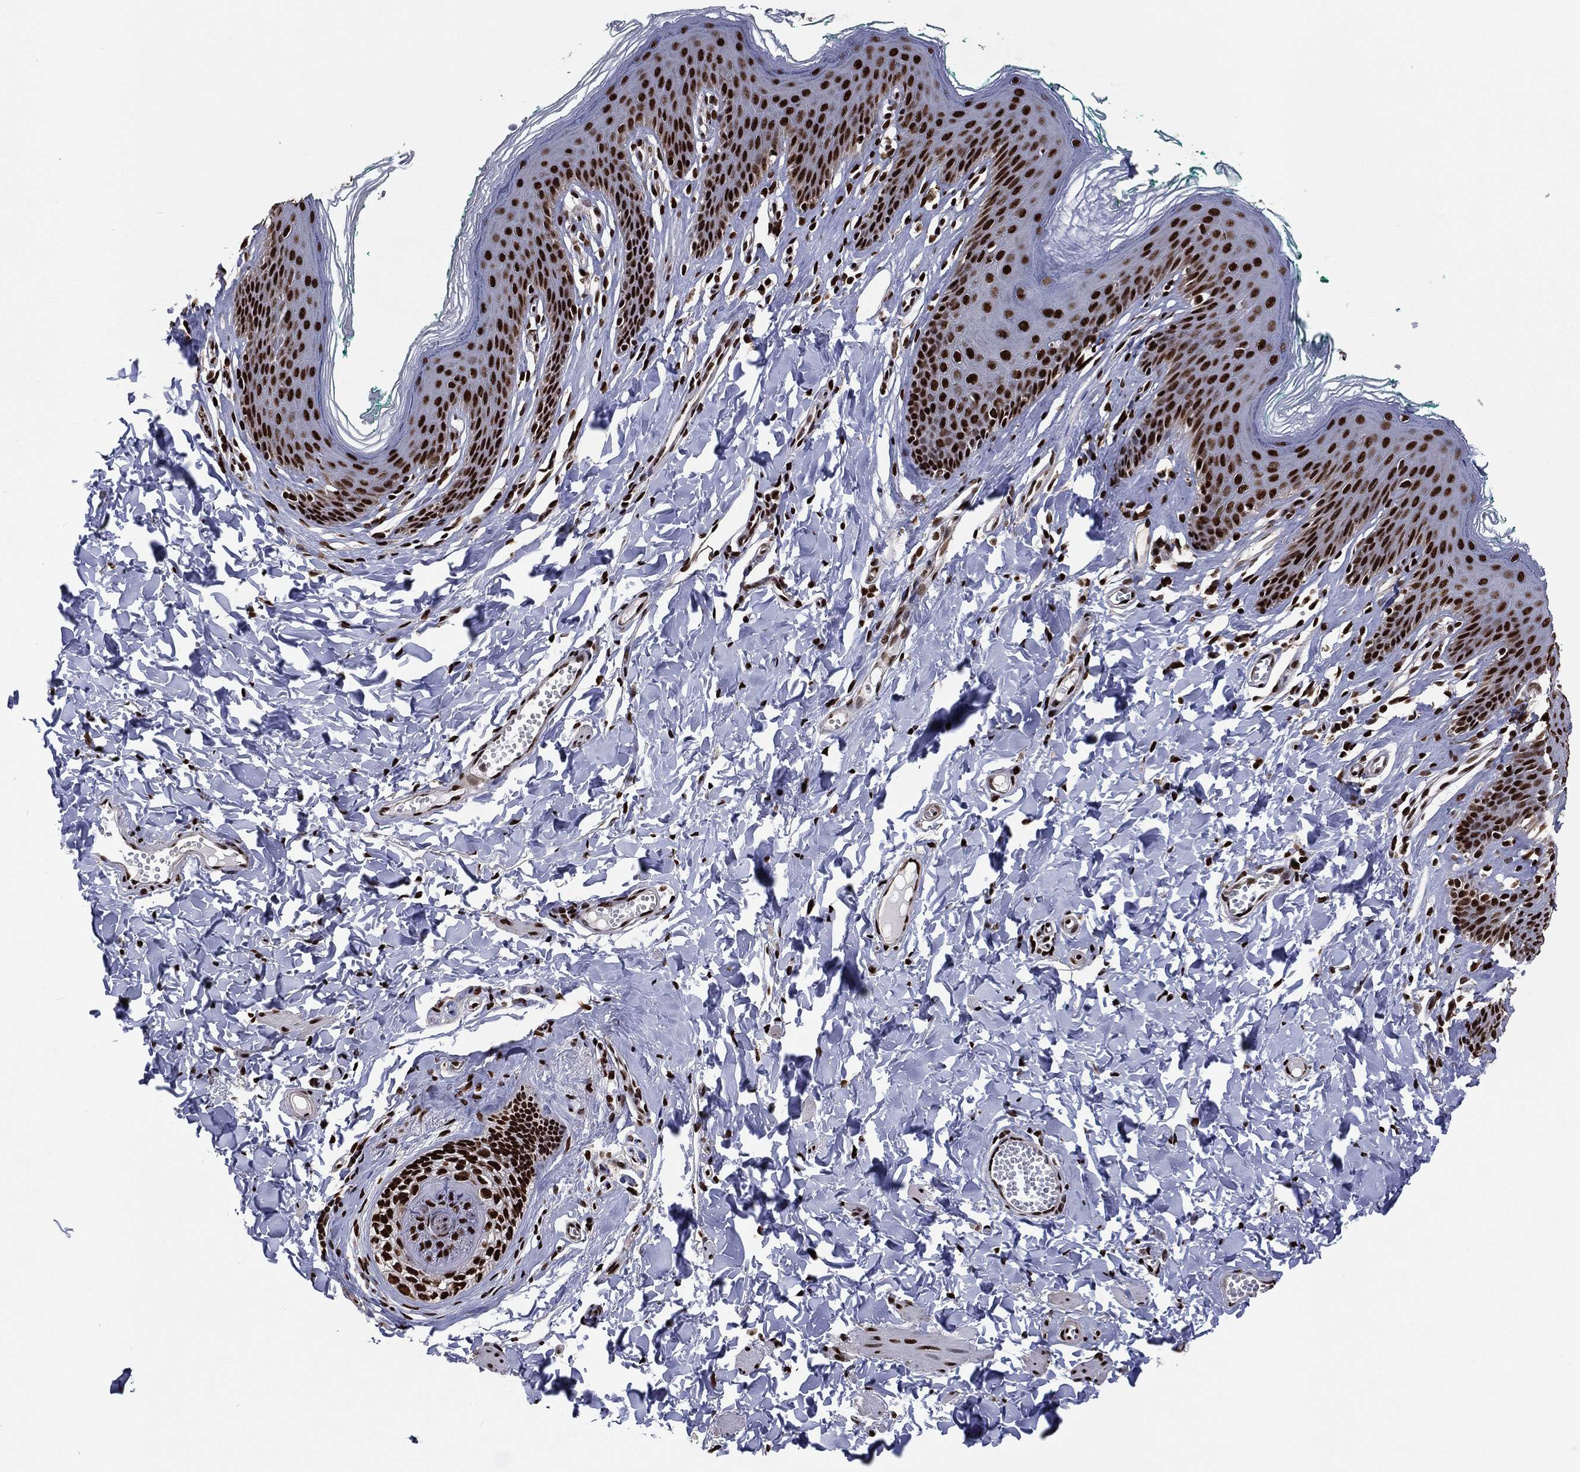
{"staining": {"intensity": "strong", "quantity": ">75%", "location": "nuclear"}, "tissue": "skin", "cell_type": "Epidermal cells", "image_type": "normal", "snomed": [{"axis": "morphology", "description": "Normal tissue, NOS"}, {"axis": "topography", "description": "Vulva"}], "caption": "Human skin stained with a protein marker reveals strong staining in epidermal cells.", "gene": "TP53BP1", "patient": {"sex": "female", "age": 66}}